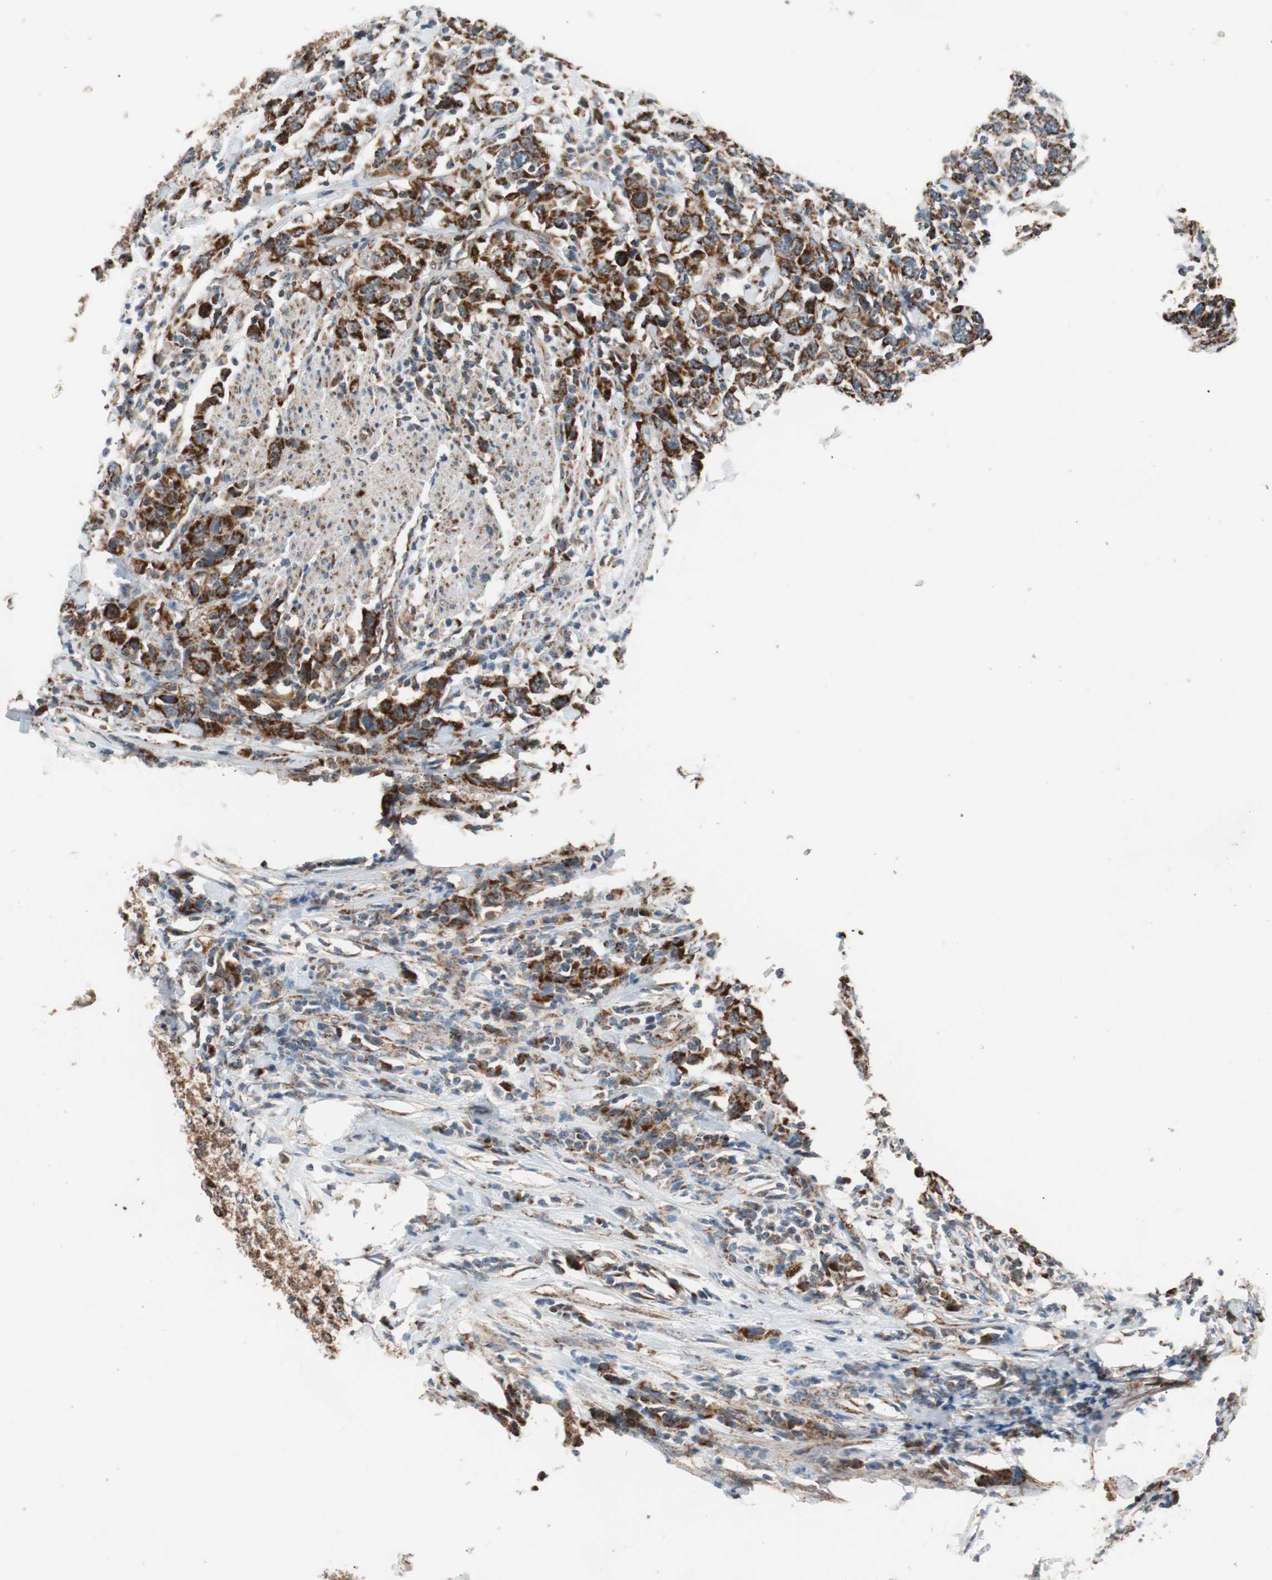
{"staining": {"intensity": "strong", "quantity": ">75%", "location": "cytoplasmic/membranous"}, "tissue": "urothelial cancer", "cell_type": "Tumor cells", "image_type": "cancer", "snomed": [{"axis": "morphology", "description": "Urothelial carcinoma, High grade"}, {"axis": "topography", "description": "Urinary bladder"}], "caption": "Urothelial cancer stained for a protein reveals strong cytoplasmic/membranous positivity in tumor cells.", "gene": "PITRM1", "patient": {"sex": "male", "age": 61}}